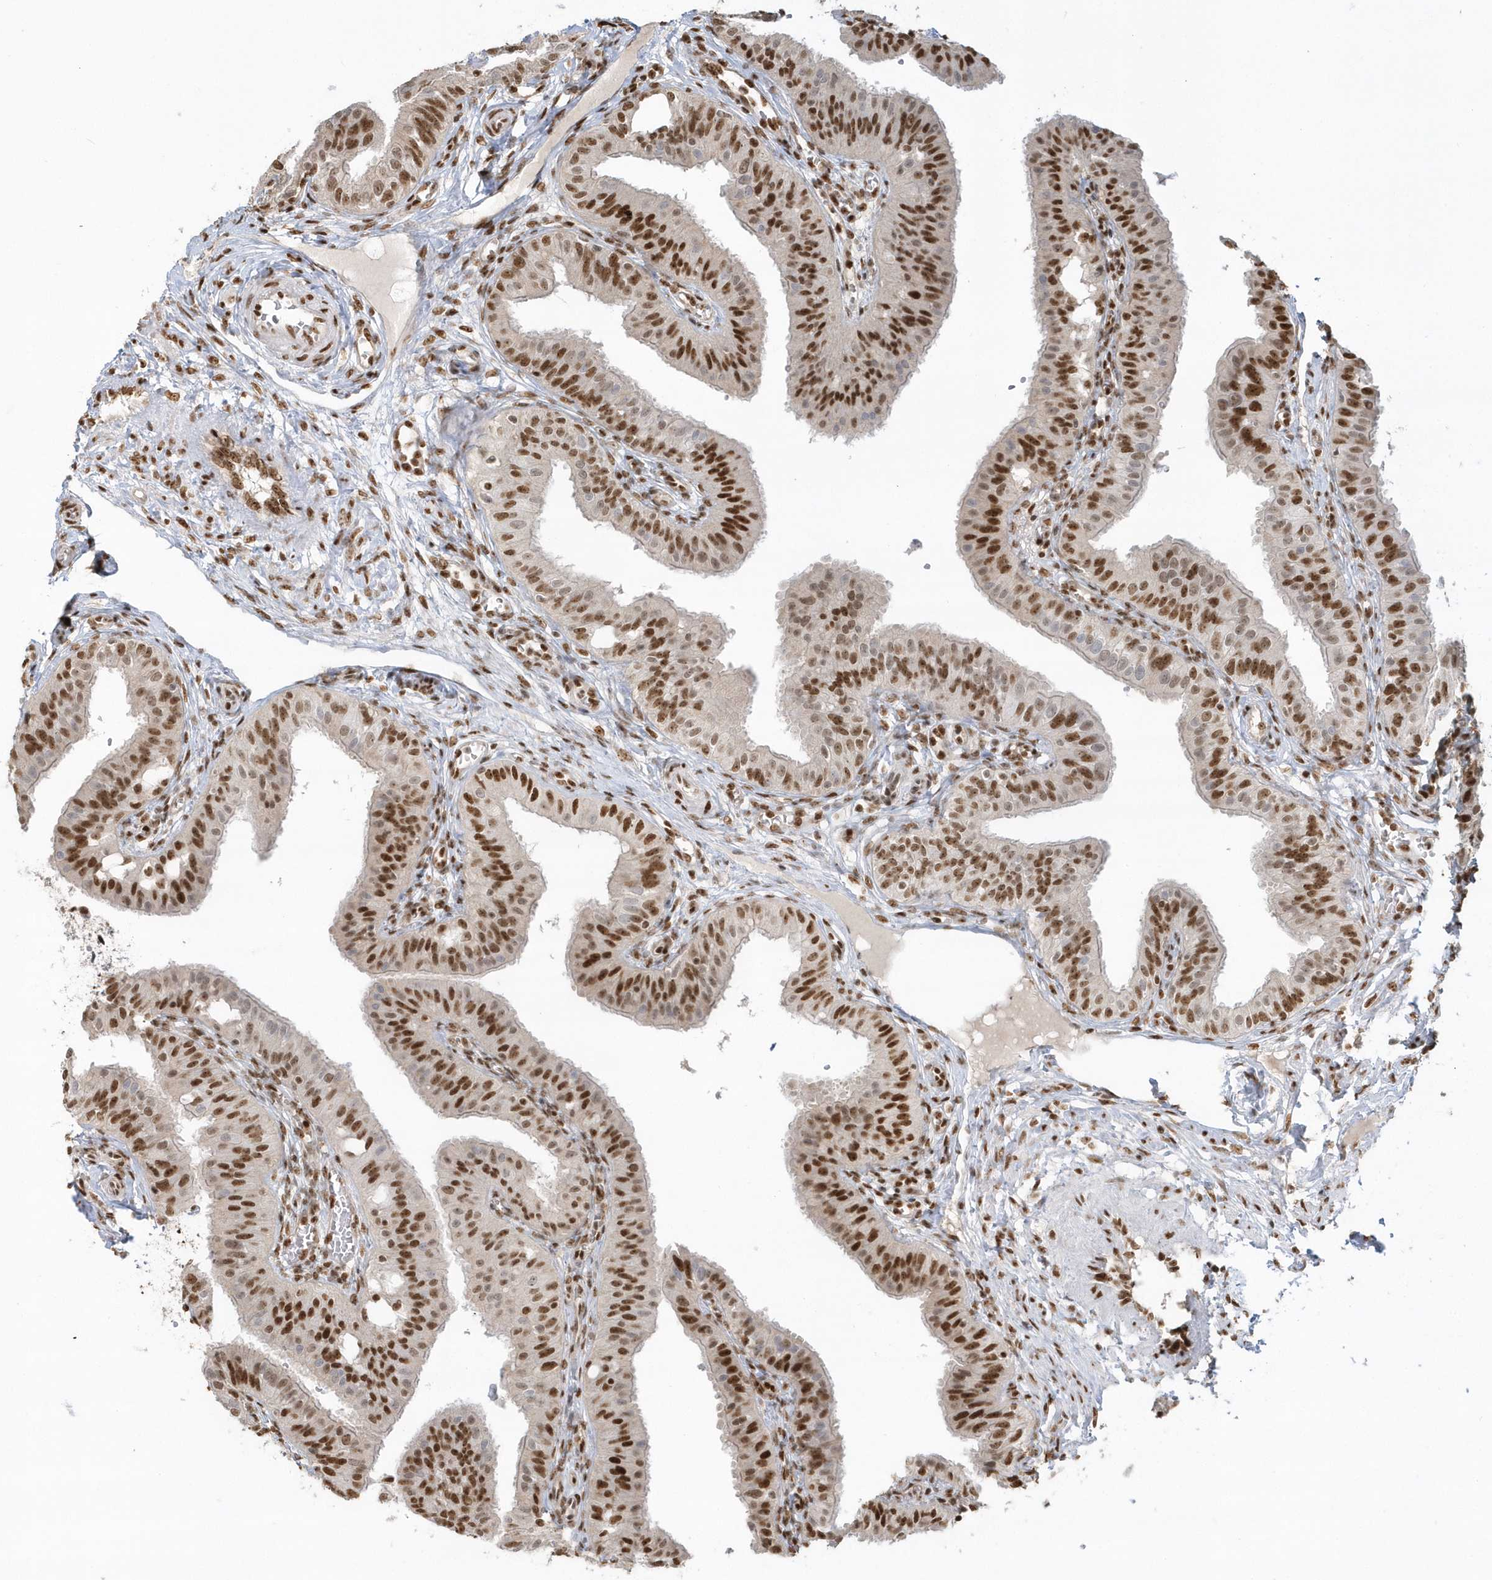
{"staining": {"intensity": "strong", "quantity": ">75%", "location": "nuclear"}, "tissue": "fallopian tube", "cell_type": "Glandular cells", "image_type": "normal", "snomed": [{"axis": "morphology", "description": "Normal tissue, NOS"}, {"axis": "topography", "description": "Fallopian tube"}, {"axis": "topography", "description": "Ovary"}], "caption": "This is an image of IHC staining of normal fallopian tube, which shows strong staining in the nuclear of glandular cells.", "gene": "SUMO2", "patient": {"sex": "female", "age": 42}}